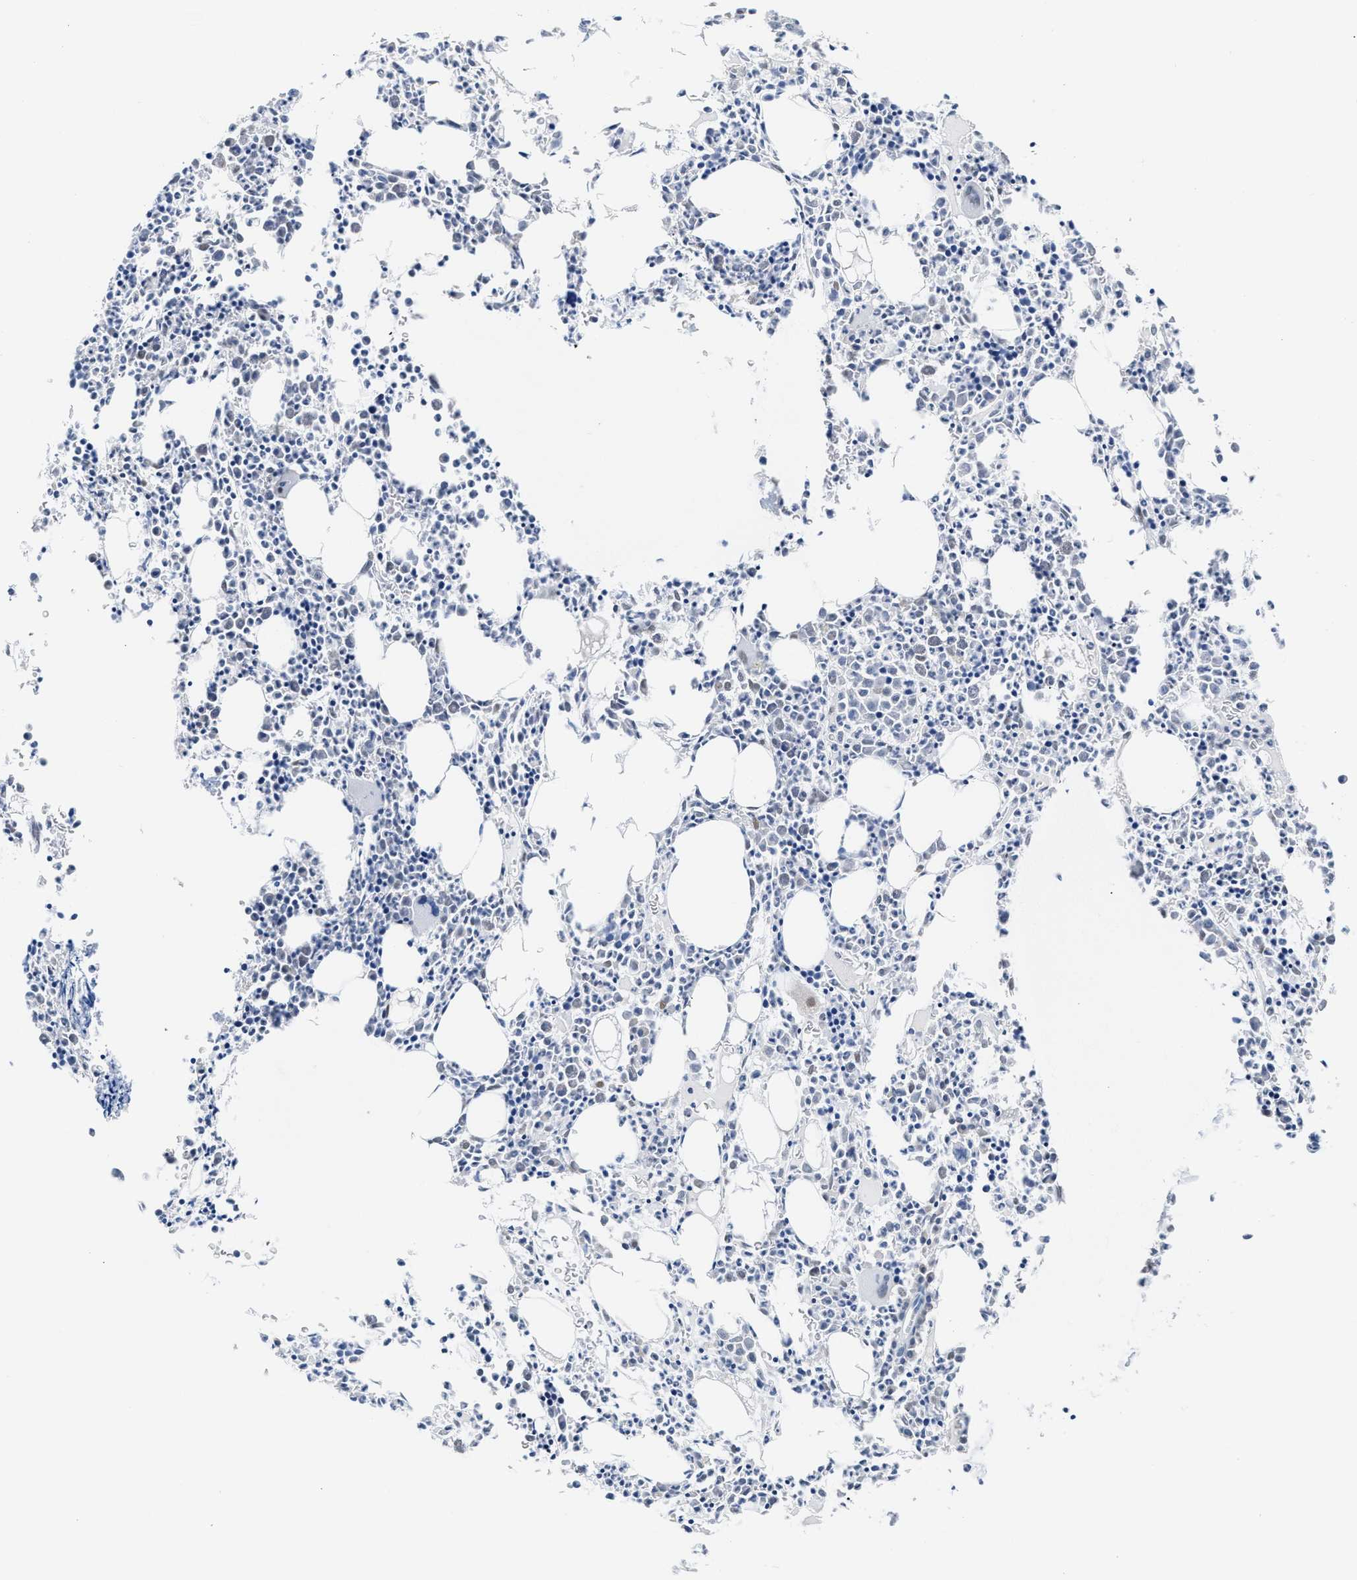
{"staining": {"intensity": "moderate", "quantity": "<25%", "location": "nuclear"}, "tissue": "bone marrow", "cell_type": "Hematopoietic cells", "image_type": "normal", "snomed": [{"axis": "morphology", "description": "Normal tissue, NOS"}, {"axis": "morphology", "description": "Inflammation, NOS"}, {"axis": "topography", "description": "Bone marrow"}], "caption": "Protein expression analysis of benign bone marrow shows moderate nuclear staining in about <25% of hematopoietic cells. (IHC, brightfield microscopy, high magnification).", "gene": "CTBP1", "patient": {"sex": "female", "age": 40}}